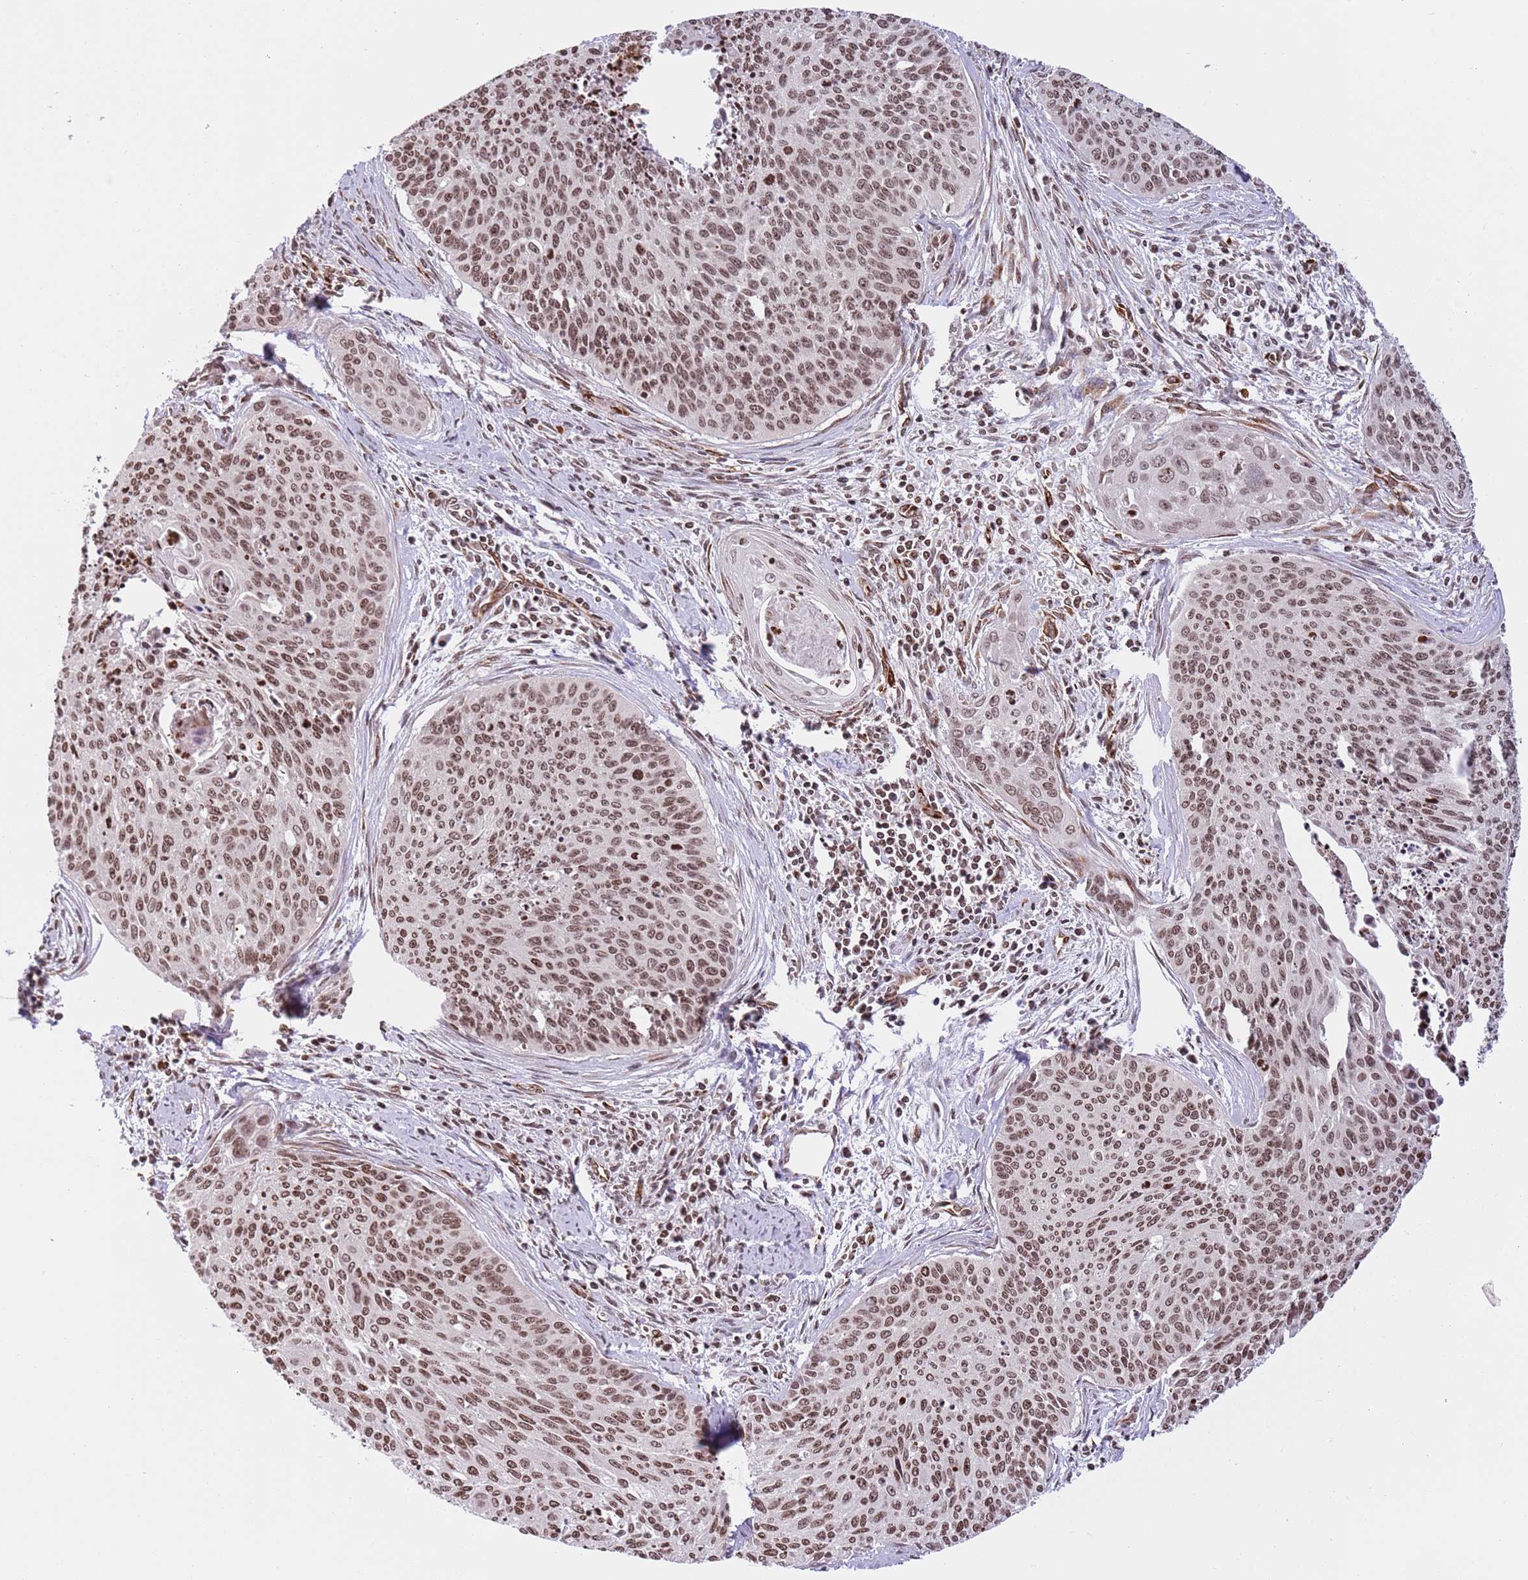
{"staining": {"intensity": "moderate", "quantity": ">75%", "location": "nuclear"}, "tissue": "cervical cancer", "cell_type": "Tumor cells", "image_type": "cancer", "snomed": [{"axis": "morphology", "description": "Squamous cell carcinoma, NOS"}, {"axis": "topography", "description": "Cervix"}], "caption": "IHC histopathology image of human cervical cancer stained for a protein (brown), which exhibits medium levels of moderate nuclear positivity in about >75% of tumor cells.", "gene": "NRIP1", "patient": {"sex": "female", "age": 55}}